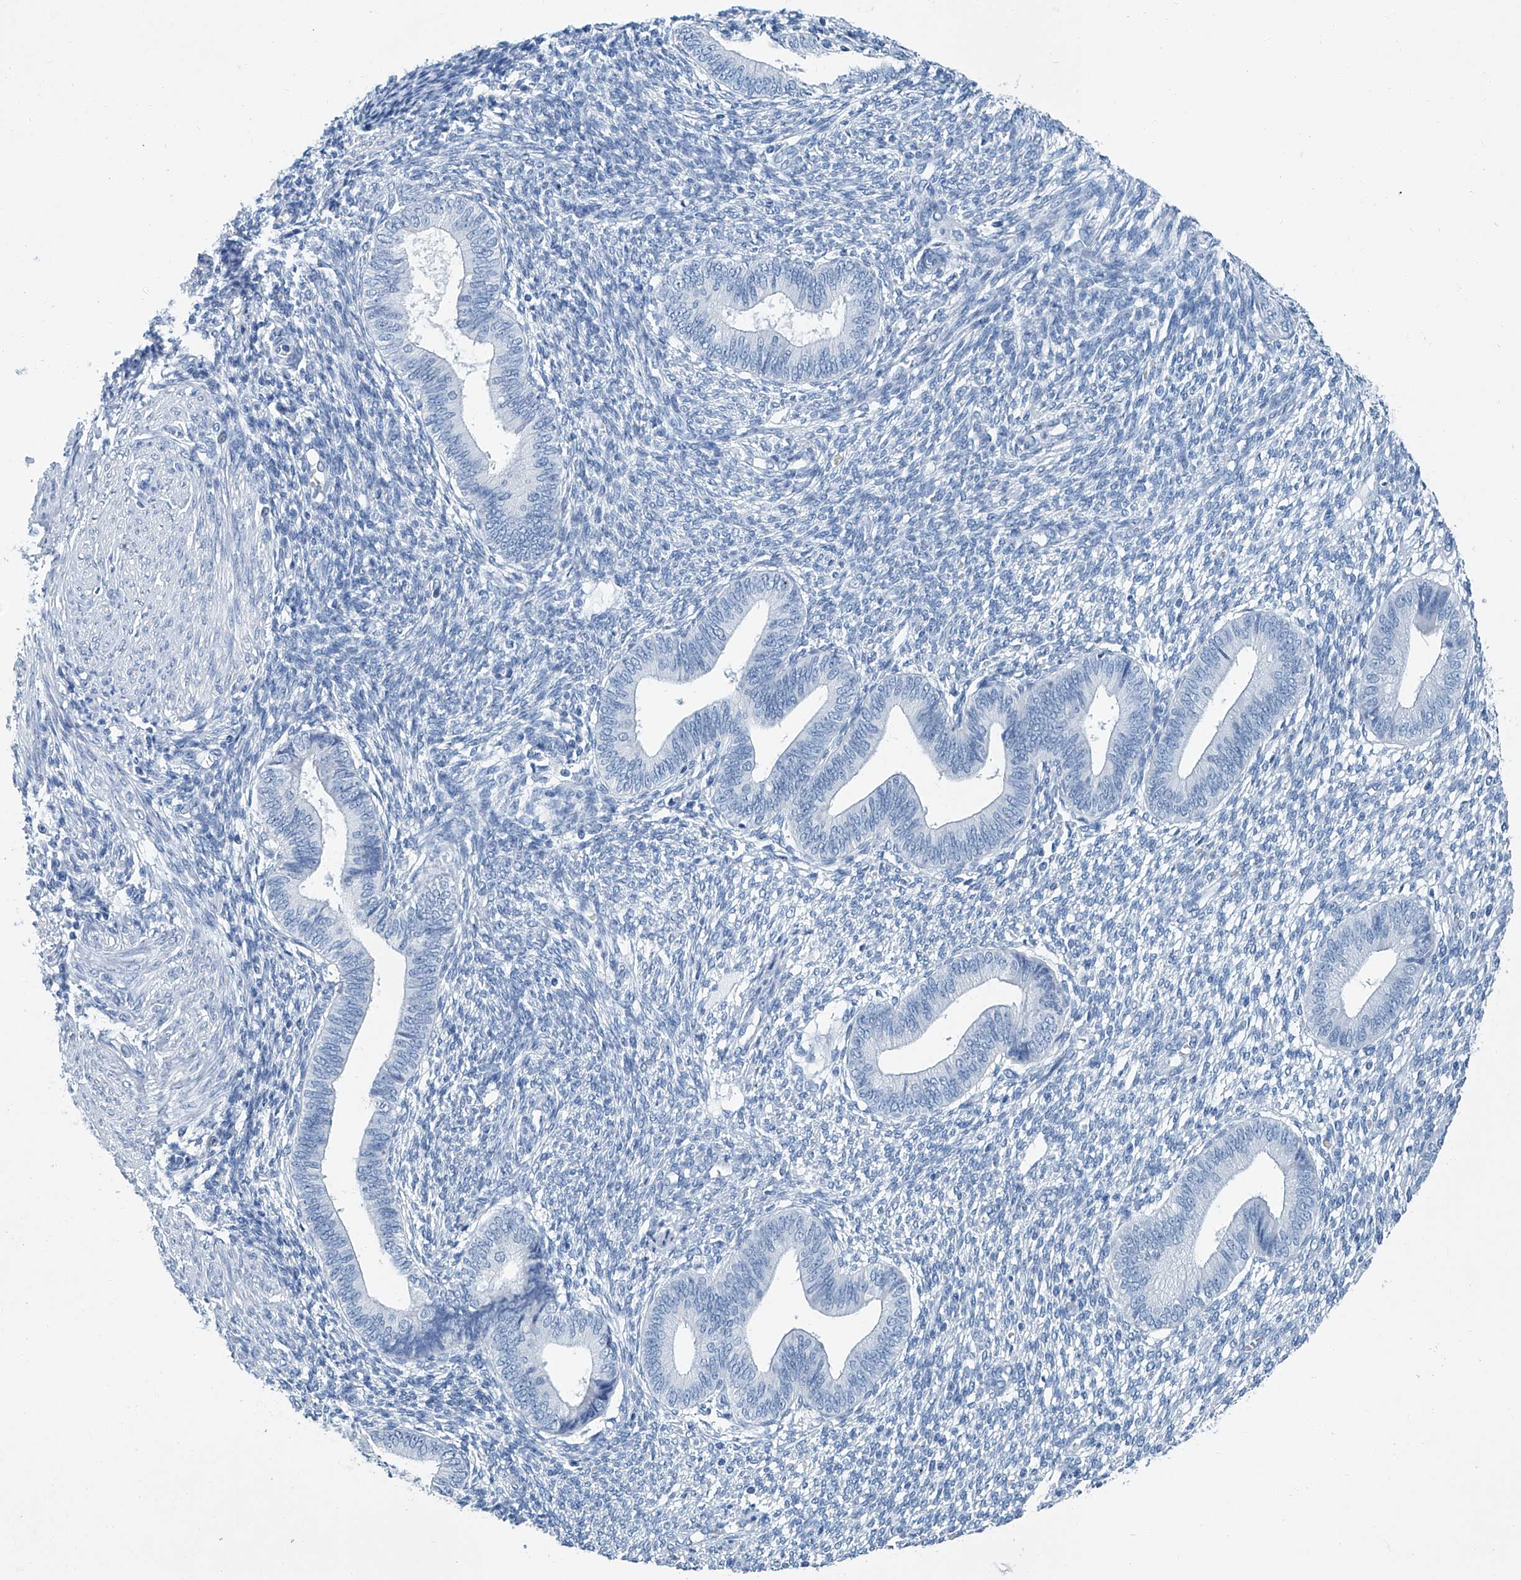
{"staining": {"intensity": "negative", "quantity": "none", "location": "none"}, "tissue": "endometrium", "cell_type": "Cells in endometrial stroma", "image_type": "normal", "snomed": [{"axis": "morphology", "description": "Normal tissue, NOS"}, {"axis": "topography", "description": "Endometrium"}], "caption": "Immunohistochemistry (IHC) histopathology image of normal human endometrium stained for a protein (brown), which reveals no positivity in cells in endometrial stroma.", "gene": "CYP2A7", "patient": {"sex": "female", "age": 46}}